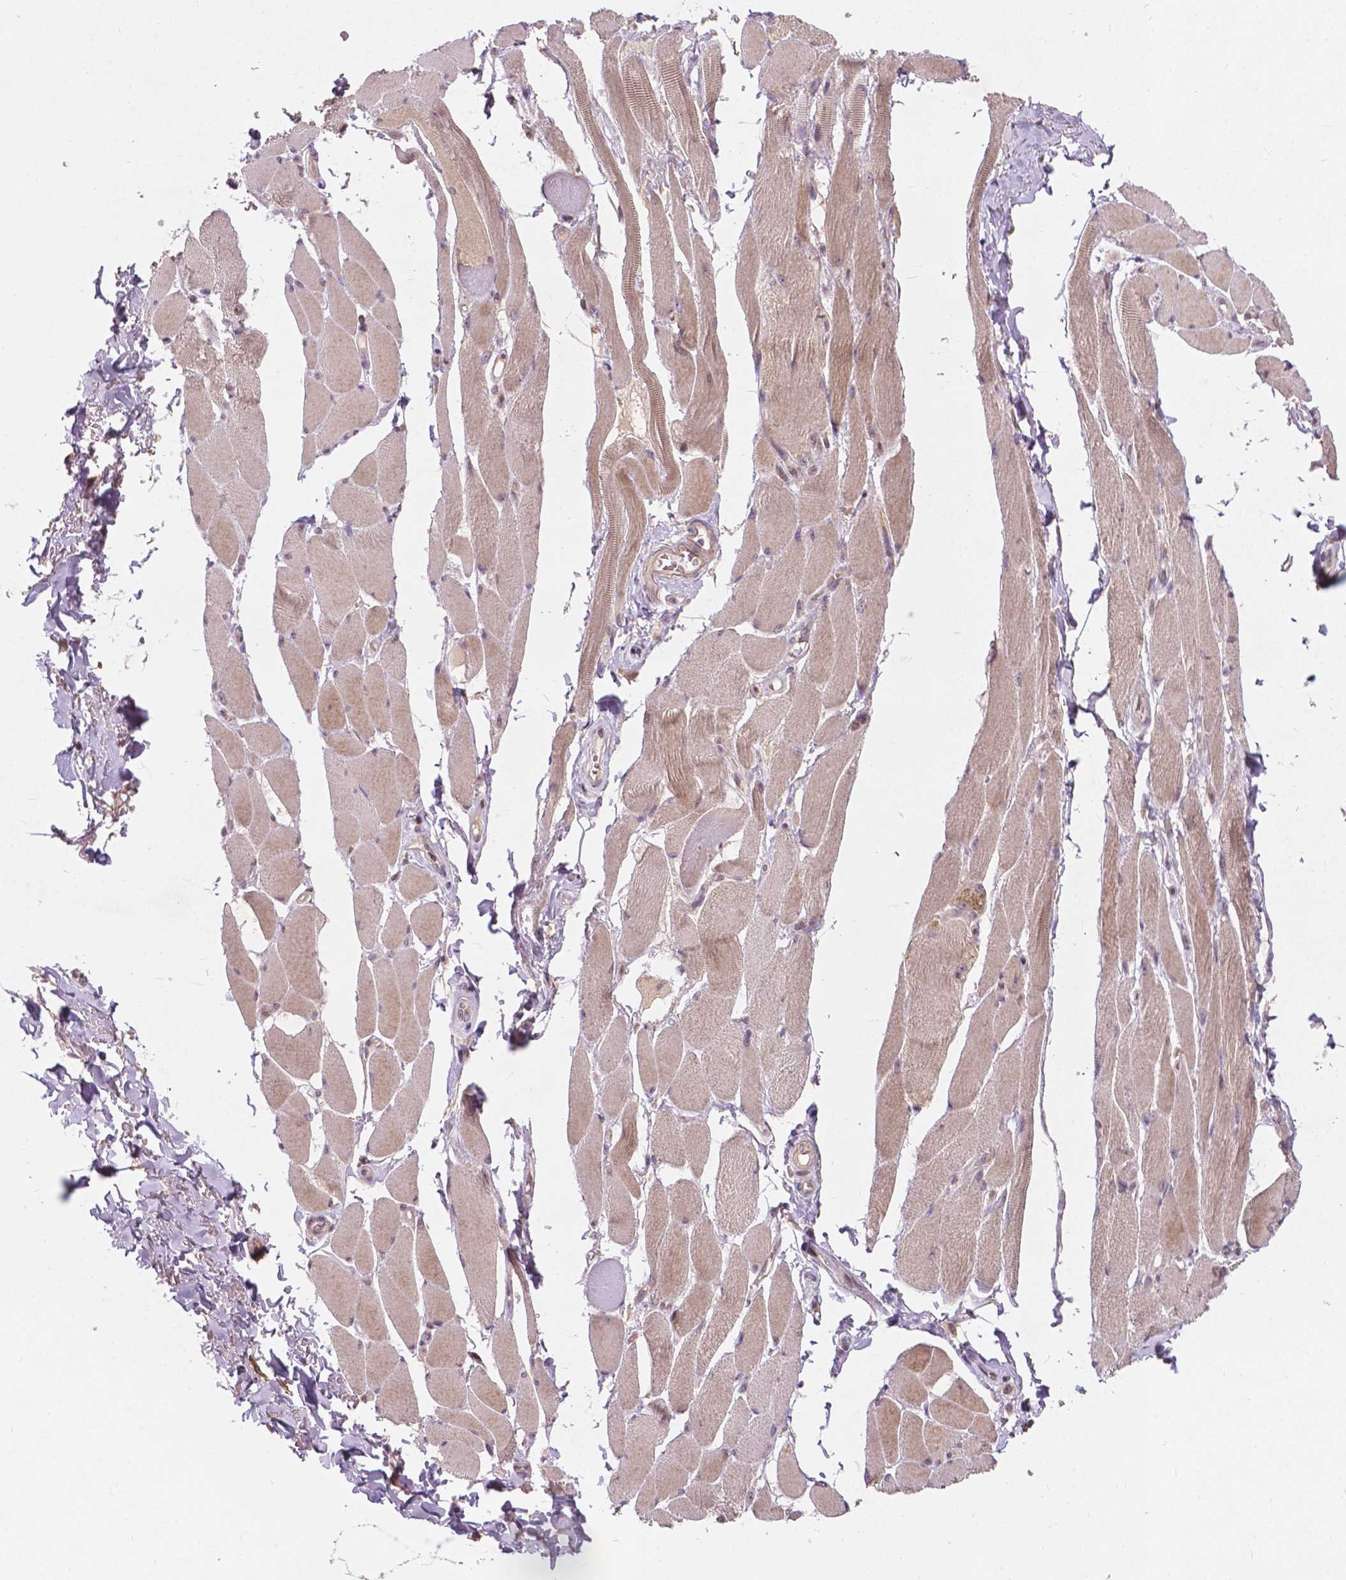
{"staining": {"intensity": "weak", "quantity": ">75%", "location": "cytoplasmic/membranous"}, "tissue": "skeletal muscle", "cell_type": "Myocytes", "image_type": "normal", "snomed": [{"axis": "morphology", "description": "Normal tissue, NOS"}, {"axis": "topography", "description": "Skeletal muscle"}, {"axis": "topography", "description": "Anal"}, {"axis": "topography", "description": "Peripheral nerve tissue"}], "caption": "IHC image of normal skeletal muscle stained for a protein (brown), which displays low levels of weak cytoplasmic/membranous staining in approximately >75% of myocytes.", "gene": "DUSP16", "patient": {"sex": "male", "age": 53}}